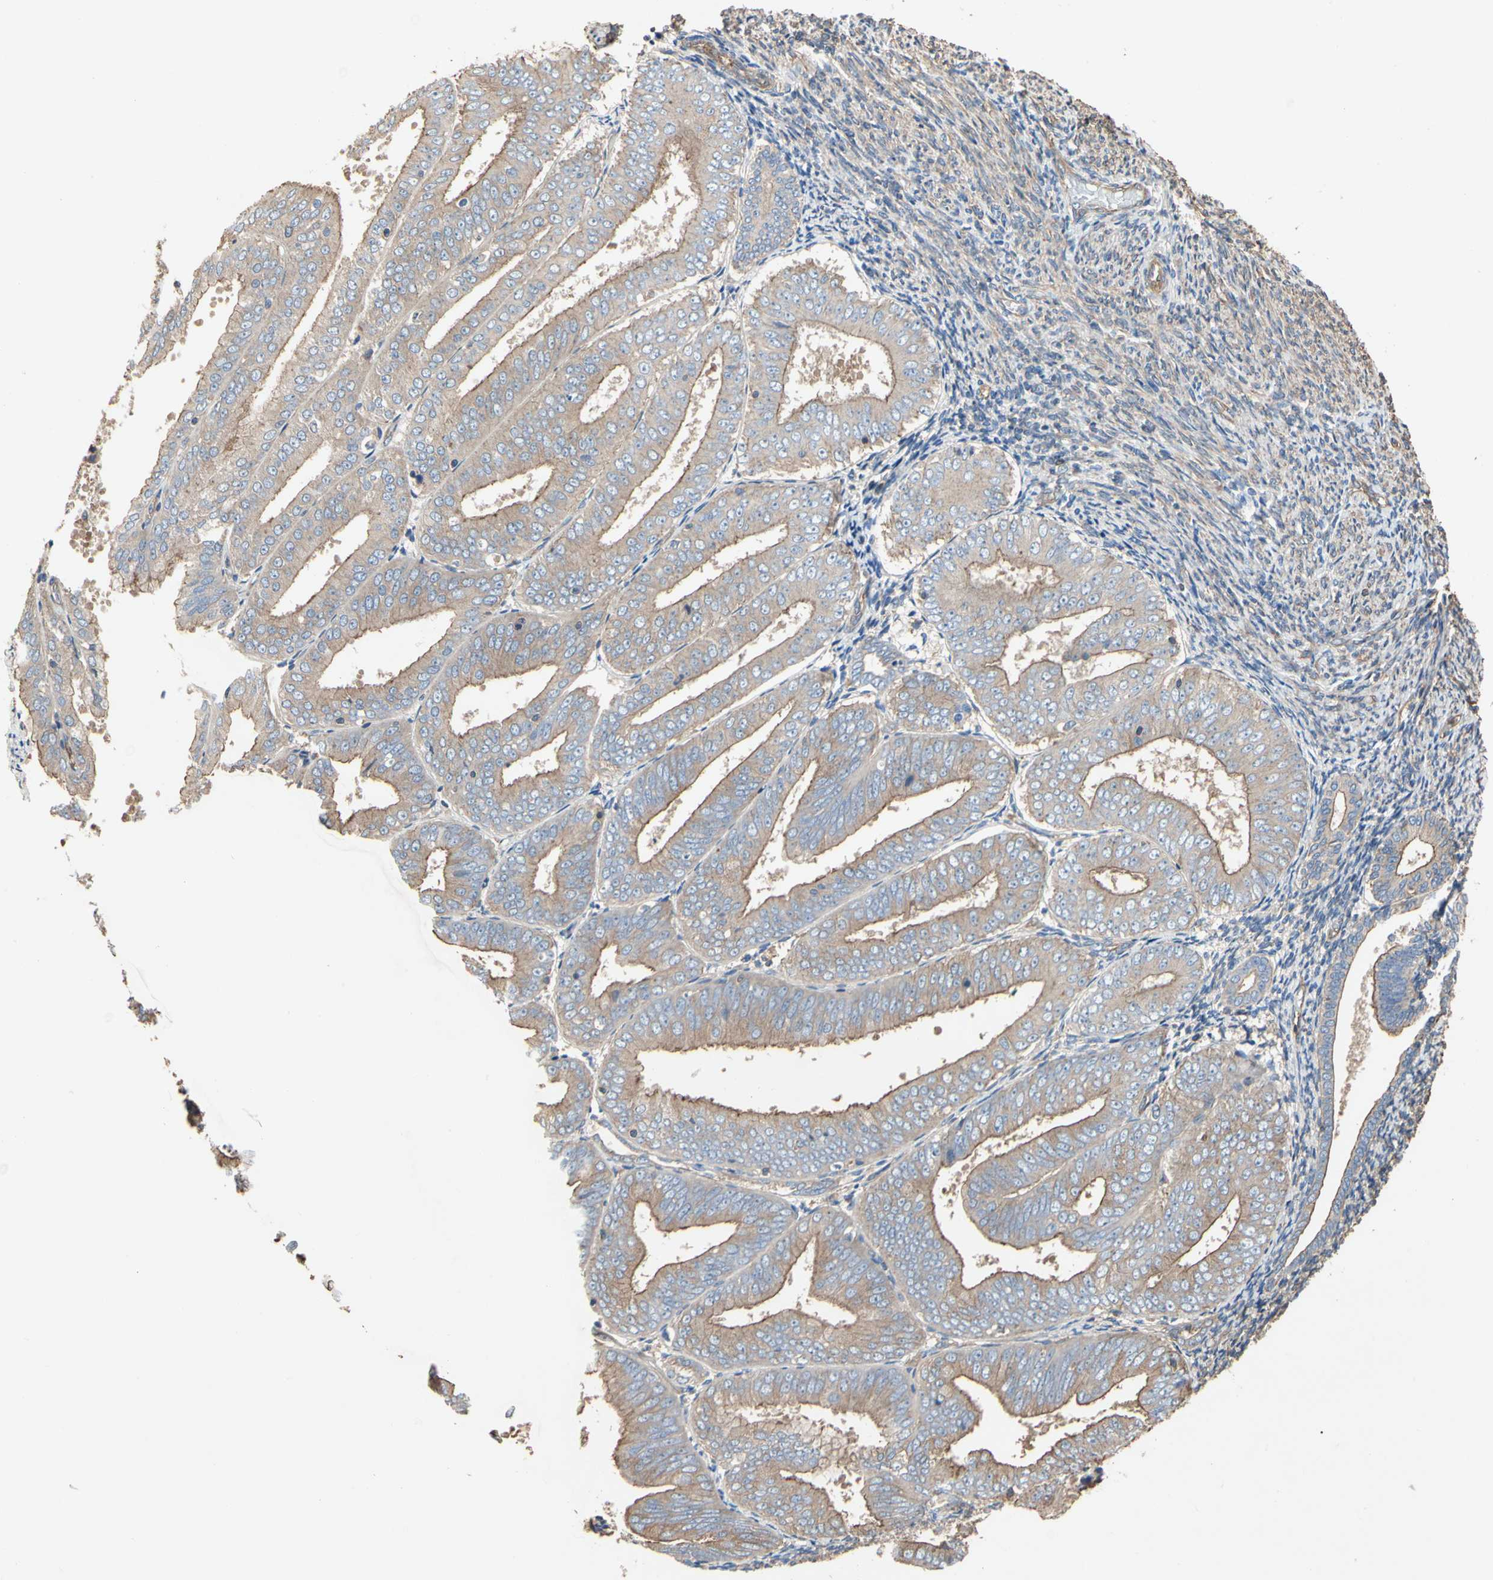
{"staining": {"intensity": "moderate", "quantity": ">75%", "location": "cytoplasmic/membranous"}, "tissue": "endometrial cancer", "cell_type": "Tumor cells", "image_type": "cancer", "snomed": [{"axis": "morphology", "description": "Adenocarcinoma, NOS"}, {"axis": "topography", "description": "Endometrium"}], "caption": "An immunohistochemistry micrograph of neoplastic tissue is shown. Protein staining in brown labels moderate cytoplasmic/membranous positivity in endometrial cancer within tumor cells. Using DAB (3,3'-diaminobenzidine) (brown) and hematoxylin (blue) stains, captured at high magnification using brightfield microscopy.", "gene": "PDZK1", "patient": {"sex": "female", "age": 63}}